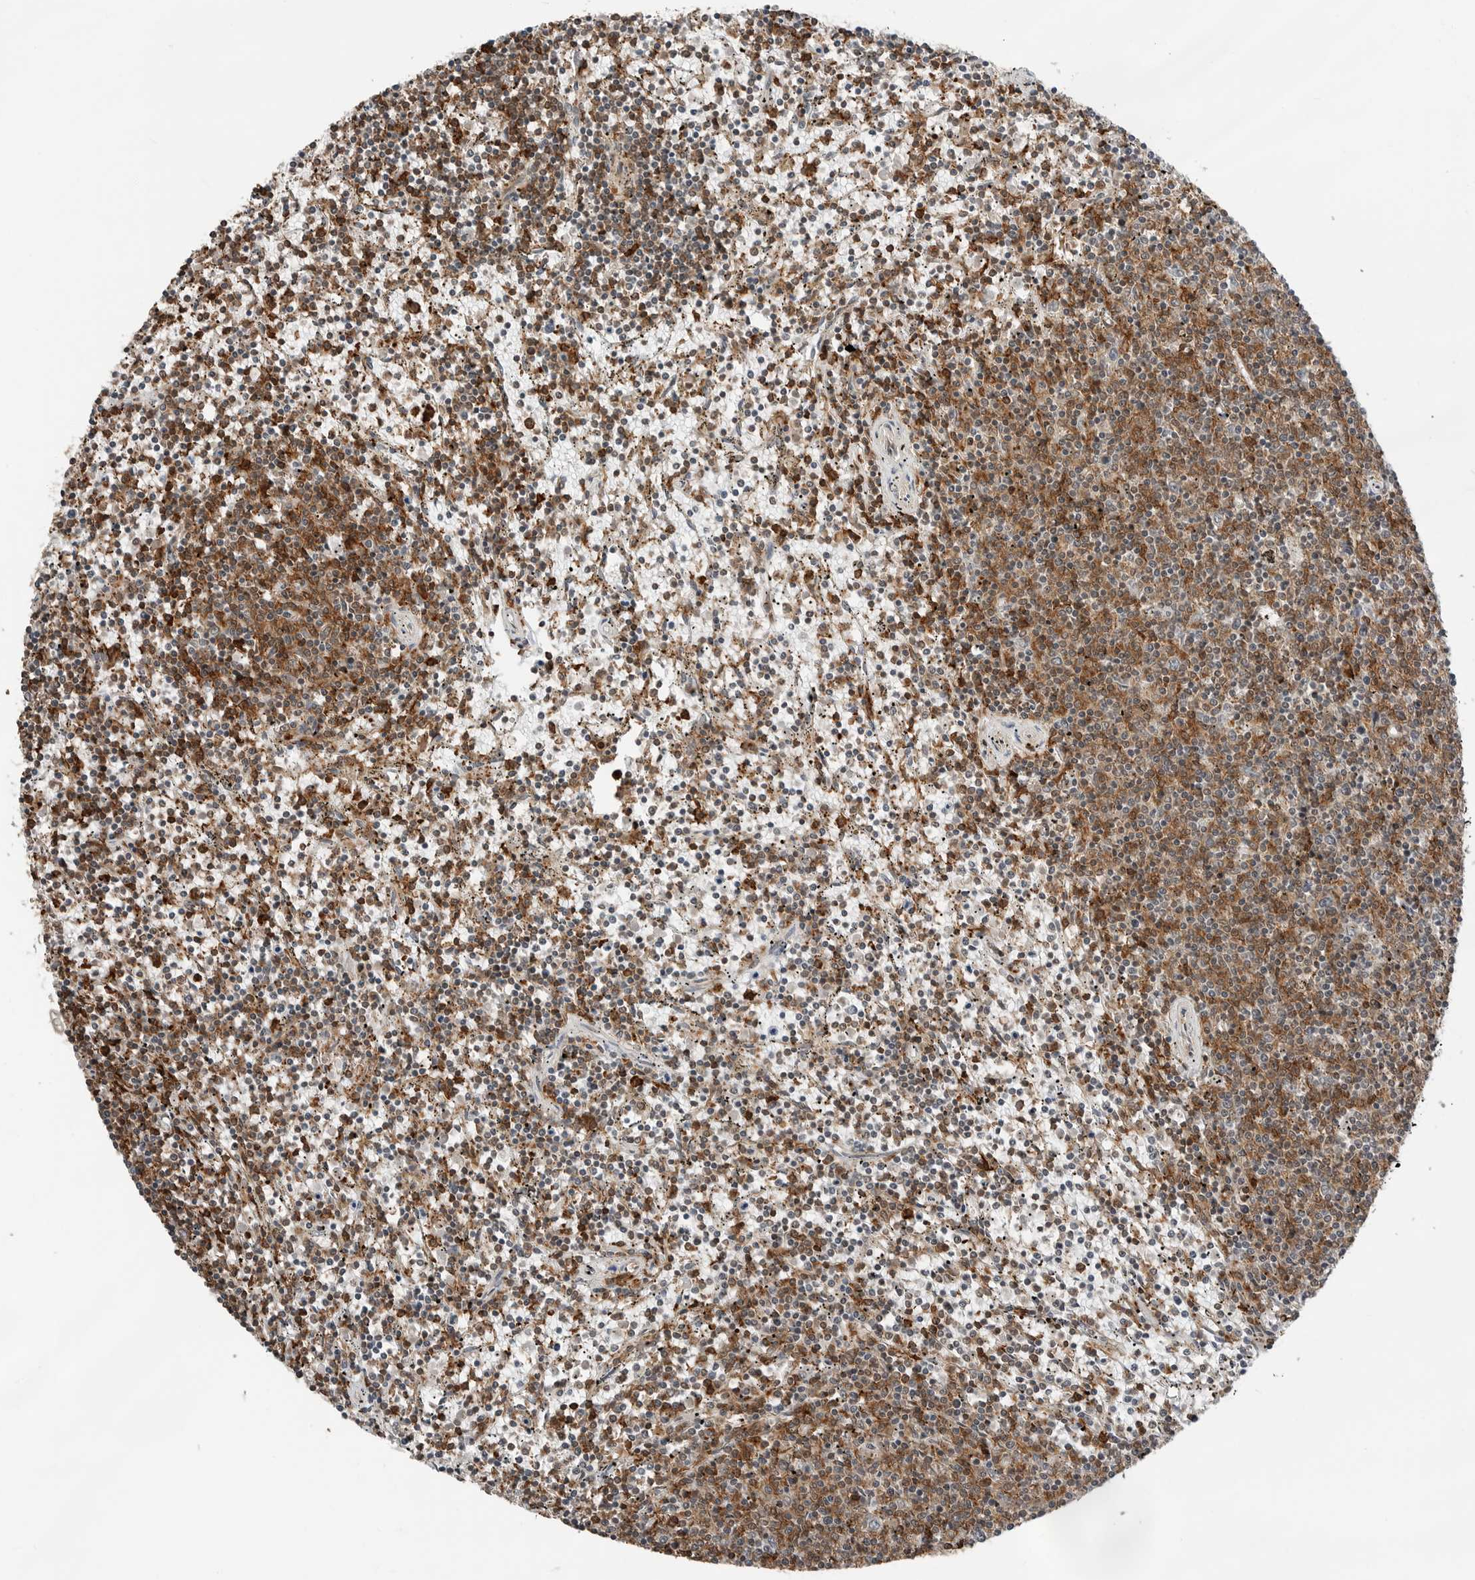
{"staining": {"intensity": "moderate", "quantity": ">75%", "location": "cytoplasmic/membranous"}, "tissue": "lymphoma", "cell_type": "Tumor cells", "image_type": "cancer", "snomed": [{"axis": "morphology", "description": "Malignant lymphoma, non-Hodgkin's type, Low grade"}, {"axis": "topography", "description": "Spleen"}], "caption": "Tumor cells reveal medium levels of moderate cytoplasmic/membranous positivity in about >75% of cells in lymphoma.", "gene": "LEFTY2", "patient": {"sex": "female", "age": 50}}